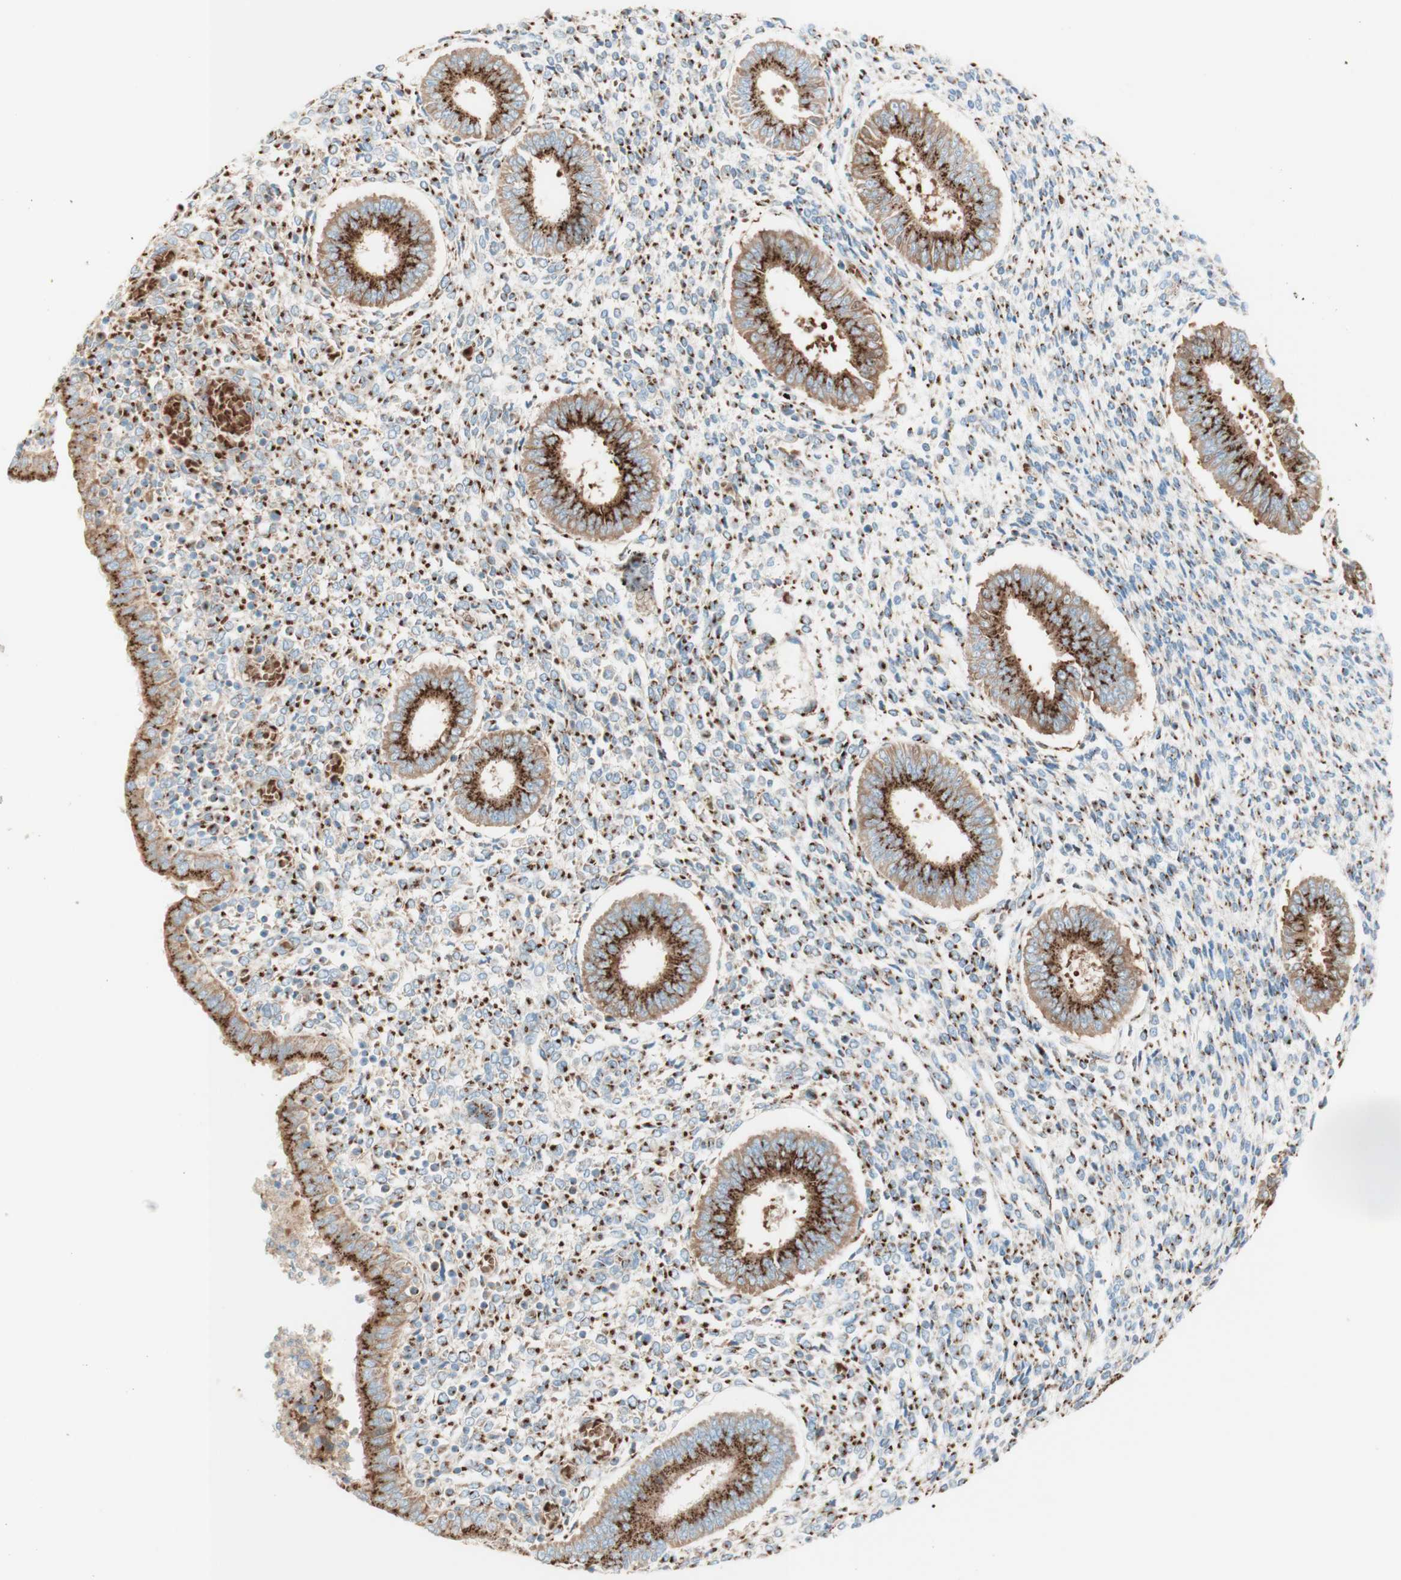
{"staining": {"intensity": "strong", "quantity": "25%-75%", "location": "cytoplasmic/membranous"}, "tissue": "endometrium", "cell_type": "Cells in endometrial stroma", "image_type": "normal", "snomed": [{"axis": "morphology", "description": "Normal tissue, NOS"}, {"axis": "topography", "description": "Endometrium"}], "caption": "Brown immunohistochemical staining in benign endometrium reveals strong cytoplasmic/membranous staining in approximately 25%-75% of cells in endometrial stroma. (brown staining indicates protein expression, while blue staining denotes nuclei).", "gene": "GOLGB1", "patient": {"sex": "female", "age": 35}}